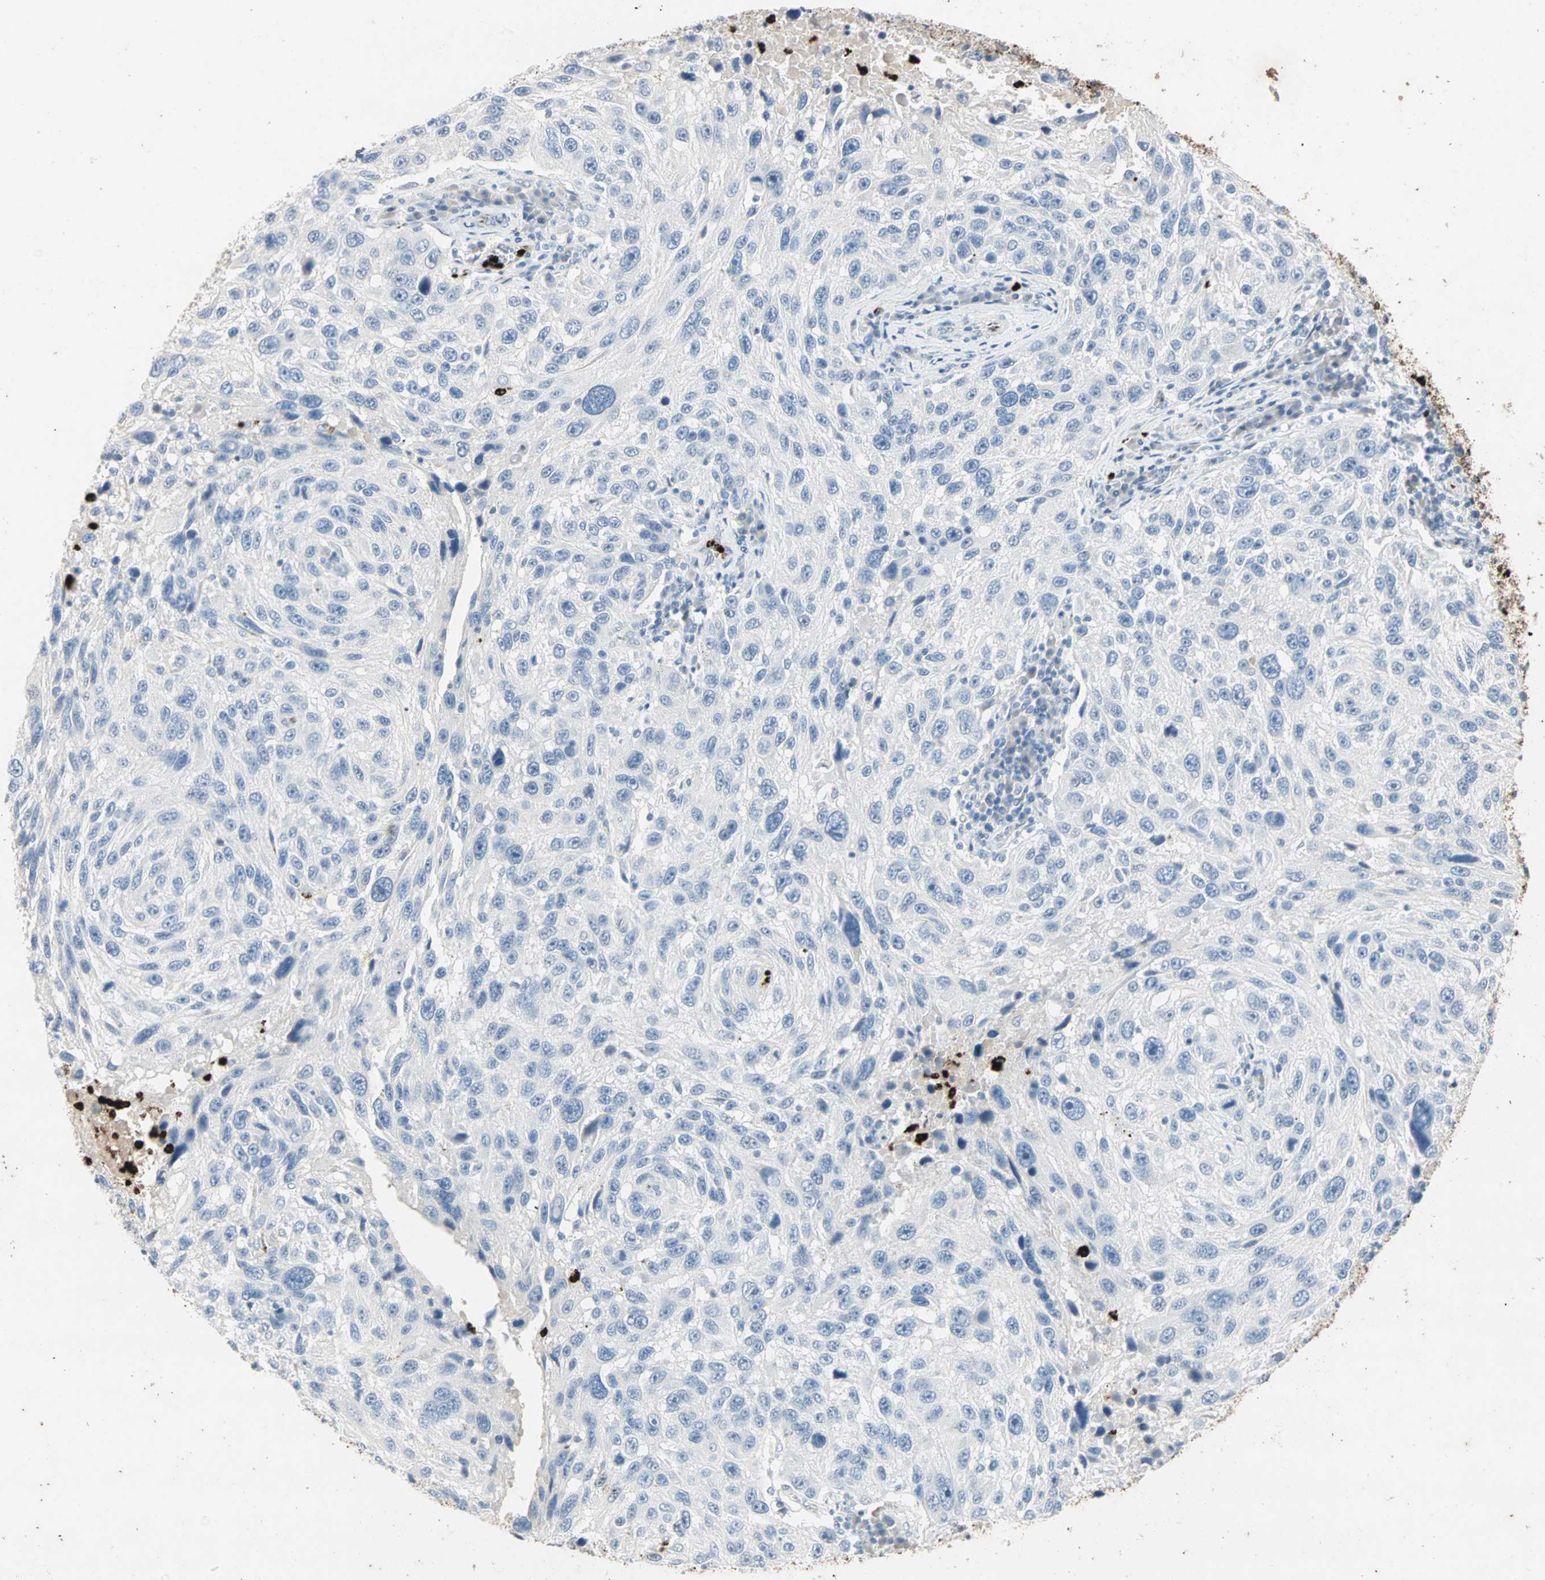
{"staining": {"intensity": "negative", "quantity": "none", "location": "none"}, "tissue": "melanoma", "cell_type": "Tumor cells", "image_type": "cancer", "snomed": [{"axis": "morphology", "description": "Malignant melanoma, NOS"}, {"axis": "topography", "description": "Skin"}], "caption": "Tumor cells show no significant staining in melanoma.", "gene": "CEACAM6", "patient": {"sex": "male", "age": 53}}